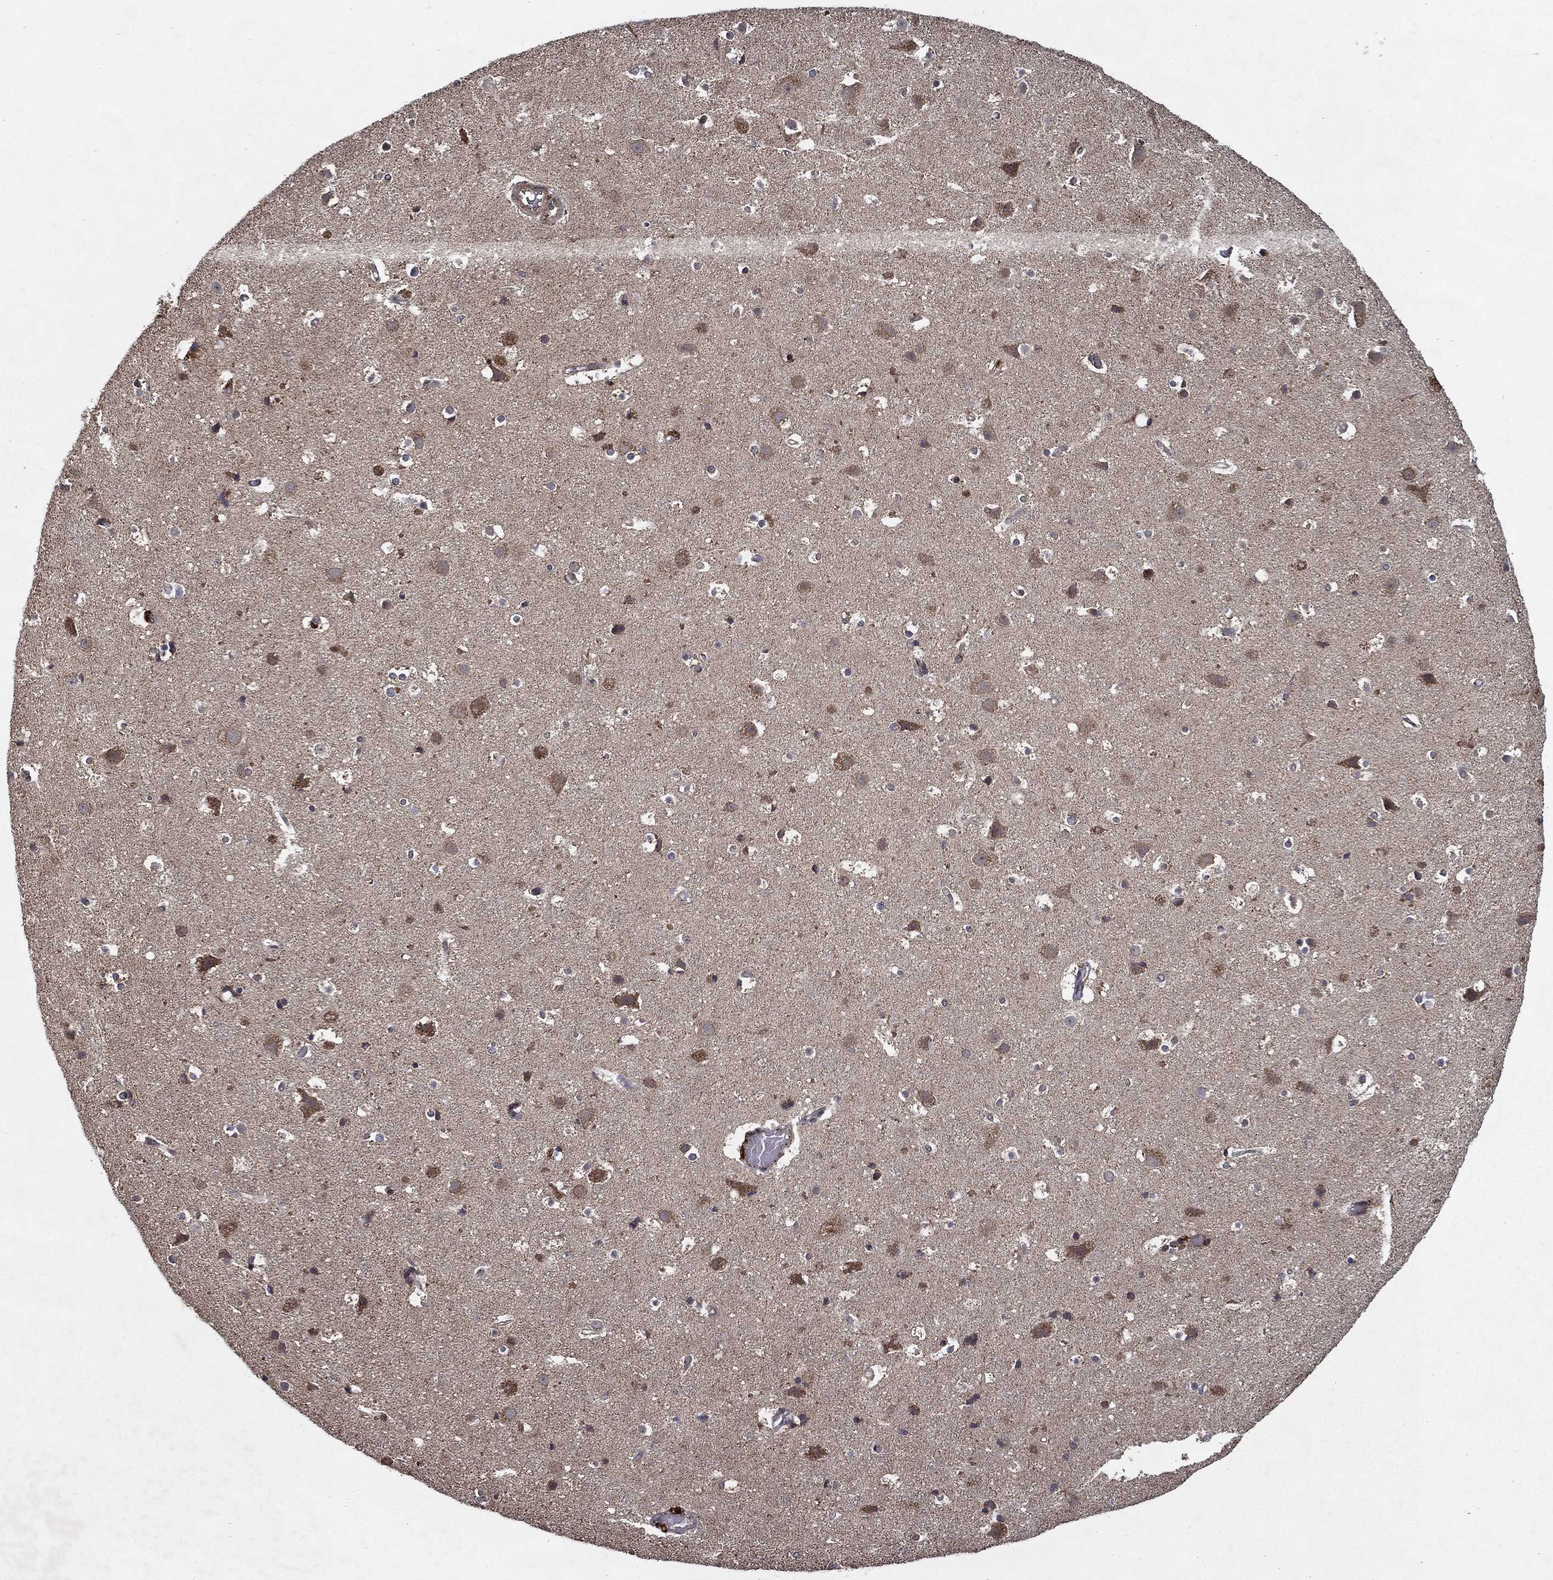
{"staining": {"intensity": "negative", "quantity": "none", "location": "none"}, "tissue": "cerebral cortex", "cell_type": "Endothelial cells", "image_type": "normal", "snomed": [{"axis": "morphology", "description": "Normal tissue, NOS"}, {"axis": "topography", "description": "Cerebral cortex"}], "caption": "A micrograph of cerebral cortex stained for a protein reveals no brown staining in endothelial cells. (Immunohistochemistry (ihc), brightfield microscopy, high magnification).", "gene": "HDAC5", "patient": {"sex": "female", "age": 52}}